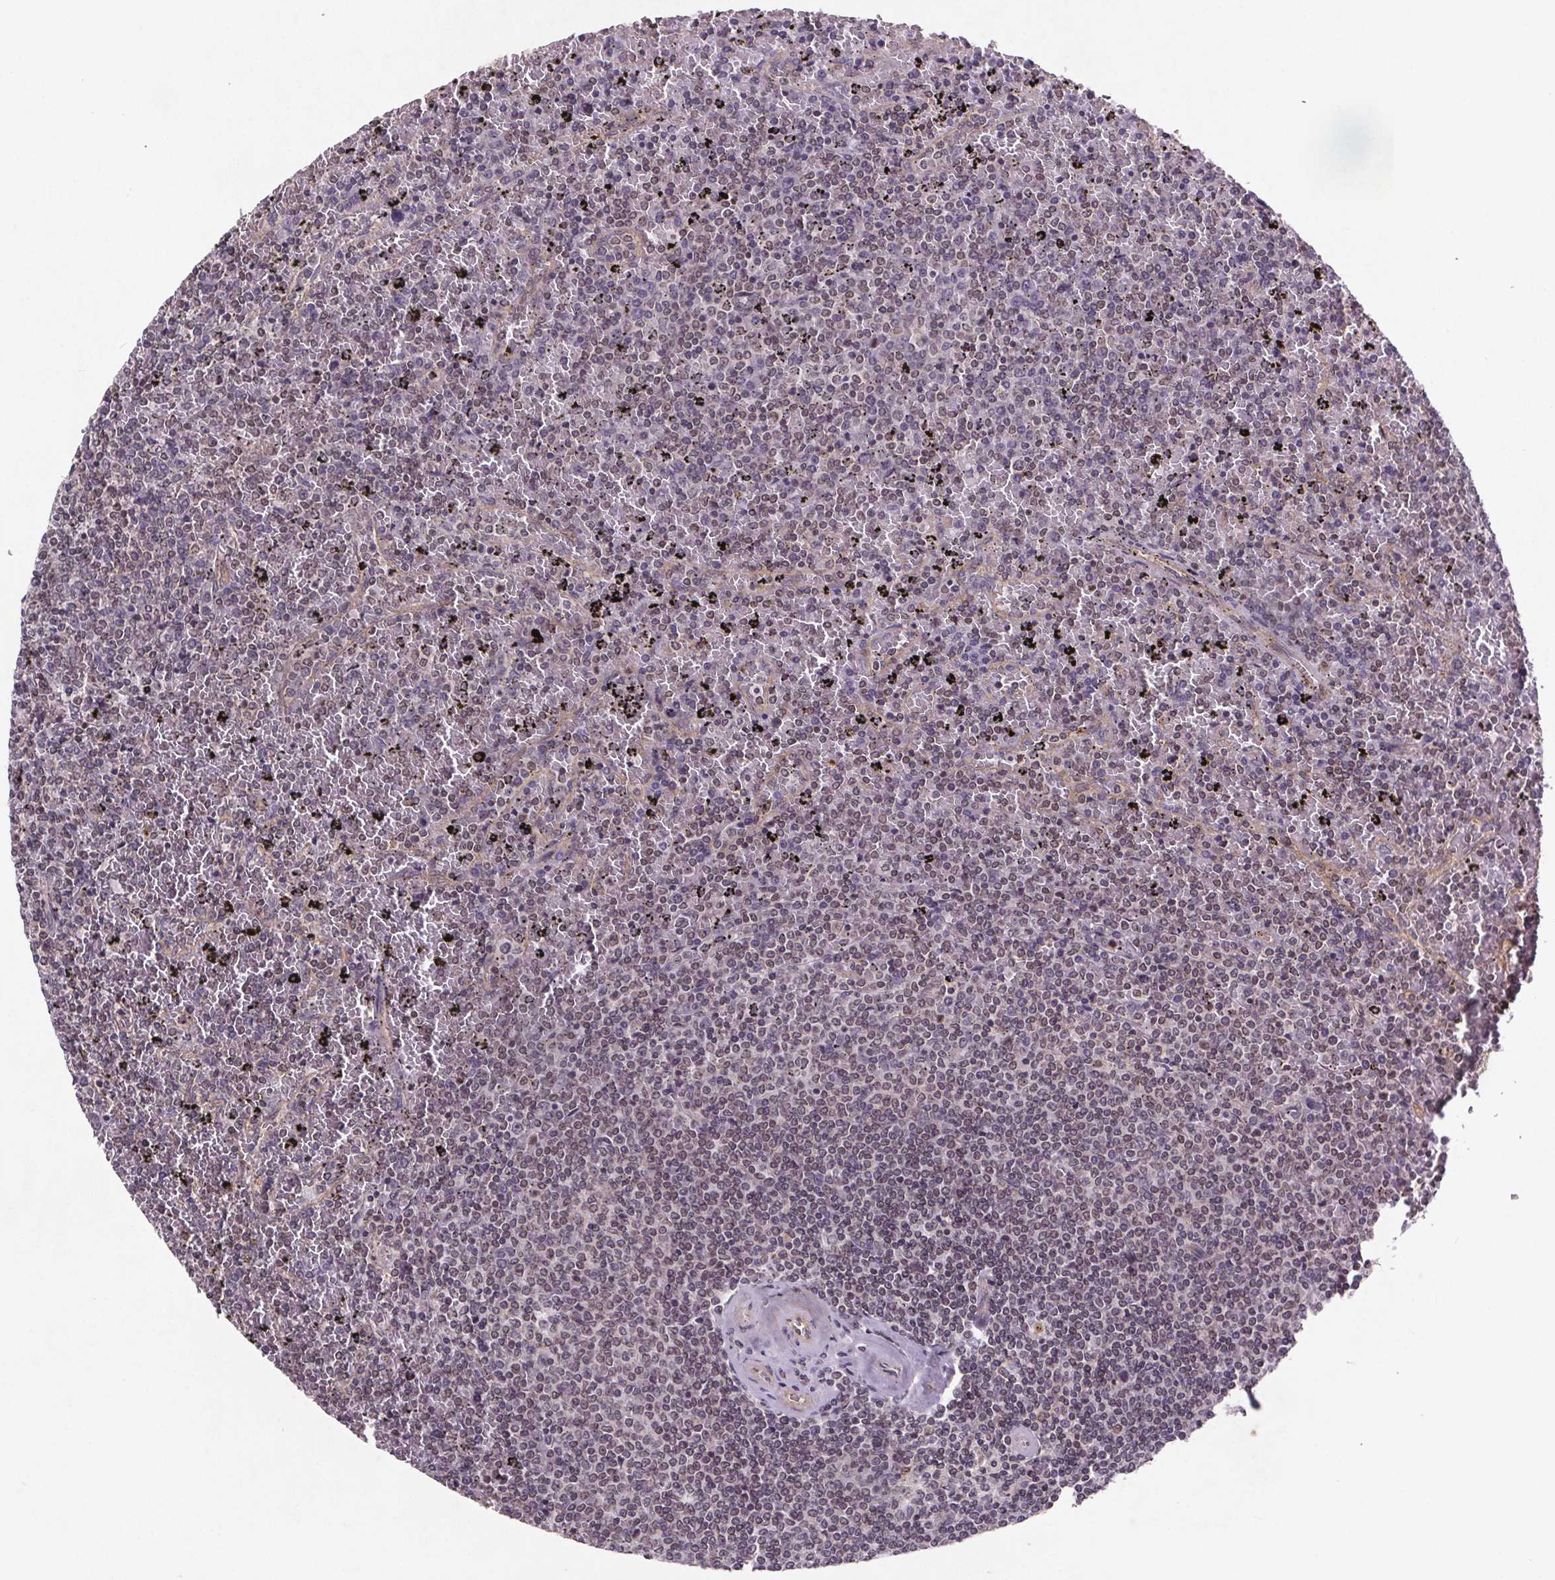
{"staining": {"intensity": "negative", "quantity": "none", "location": "none"}, "tissue": "lymphoma", "cell_type": "Tumor cells", "image_type": "cancer", "snomed": [{"axis": "morphology", "description": "Malignant lymphoma, non-Hodgkin's type, Low grade"}, {"axis": "topography", "description": "Spleen"}], "caption": "High power microscopy histopathology image of an IHC photomicrograph of low-grade malignant lymphoma, non-Hodgkin's type, revealing no significant expression in tumor cells. (DAB (3,3'-diaminobenzidine) immunohistochemistry visualized using brightfield microscopy, high magnification).", "gene": "STRN3", "patient": {"sex": "female", "age": 77}}